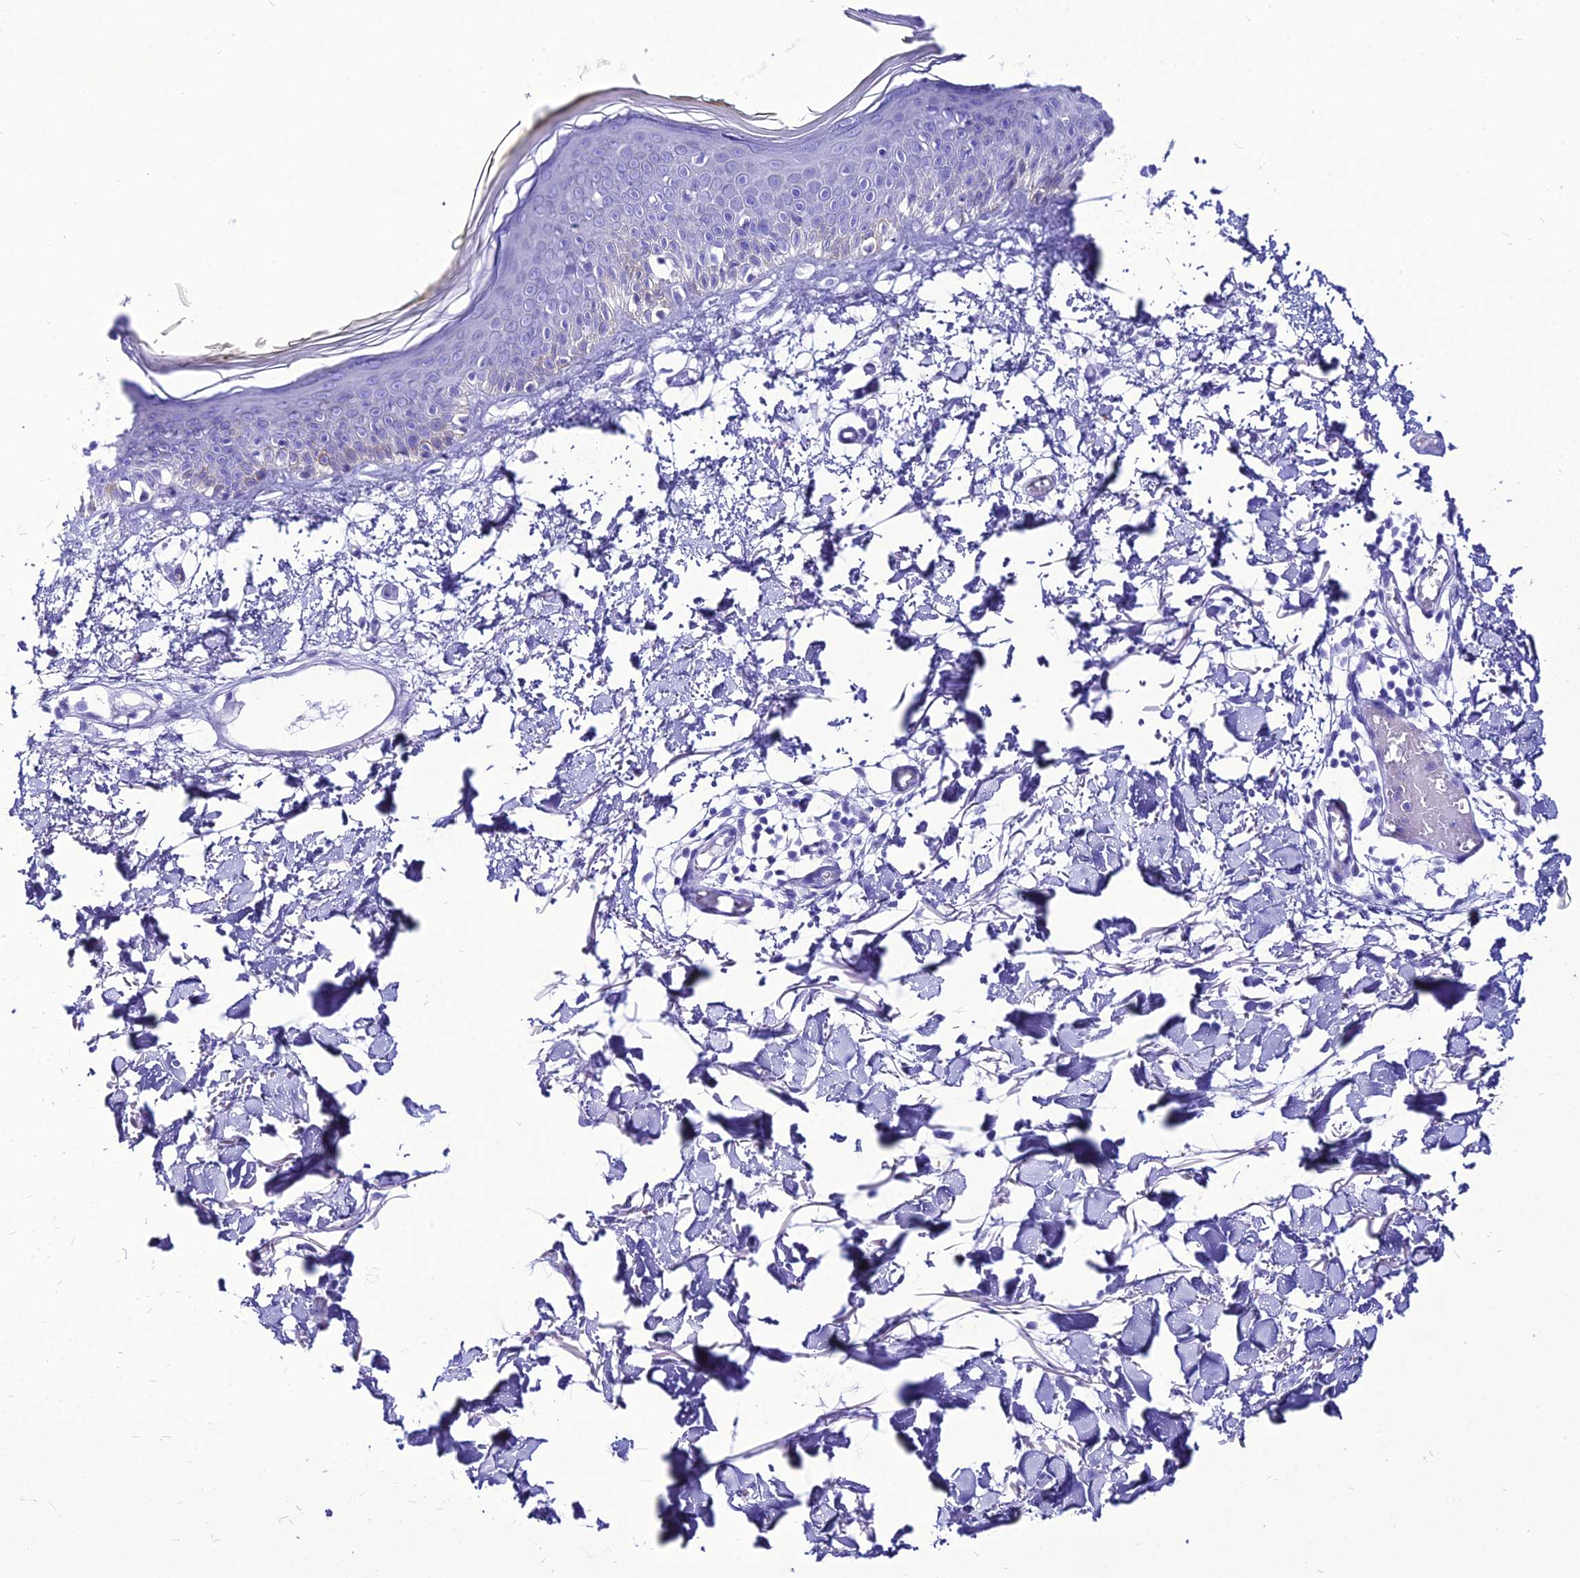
{"staining": {"intensity": "negative", "quantity": "none", "location": "none"}, "tissue": "skin", "cell_type": "Fibroblasts", "image_type": "normal", "snomed": [{"axis": "morphology", "description": "Normal tissue, NOS"}, {"axis": "topography", "description": "Skin"}], "caption": "An image of skin stained for a protein demonstrates no brown staining in fibroblasts.", "gene": "PNMA5", "patient": {"sex": "male", "age": 62}}